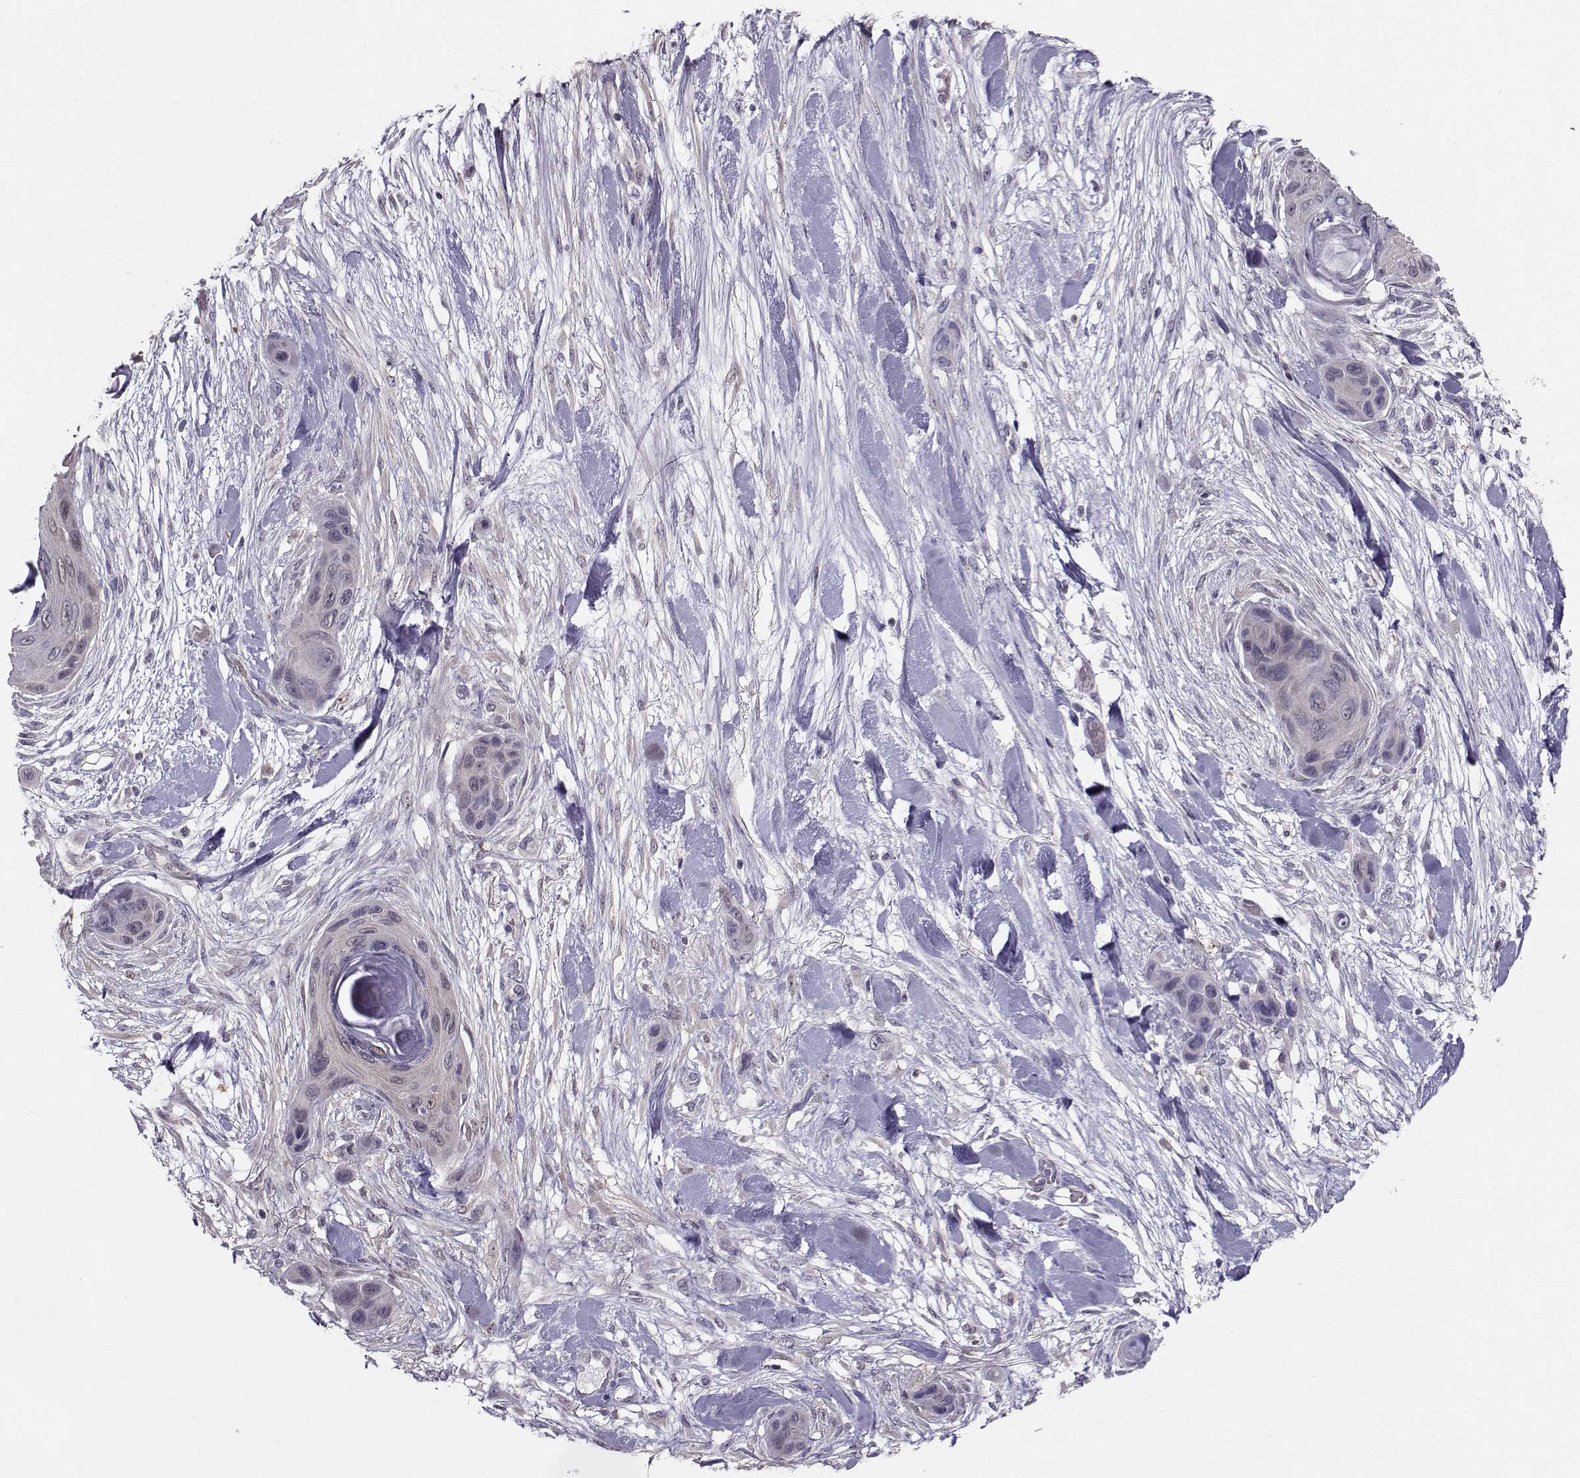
{"staining": {"intensity": "negative", "quantity": "none", "location": "none"}, "tissue": "skin cancer", "cell_type": "Tumor cells", "image_type": "cancer", "snomed": [{"axis": "morphology", "description": "Squamous cell carcinoma, NOS"}, {"axis": "topography", "description": "Skin"}], "caption": "A histopathology image of human squamous cell carcinoma (skin) is negative for staining in tumor cells.", "gene": "PGK1", "patient": {"sex": "male", "age": 82}}